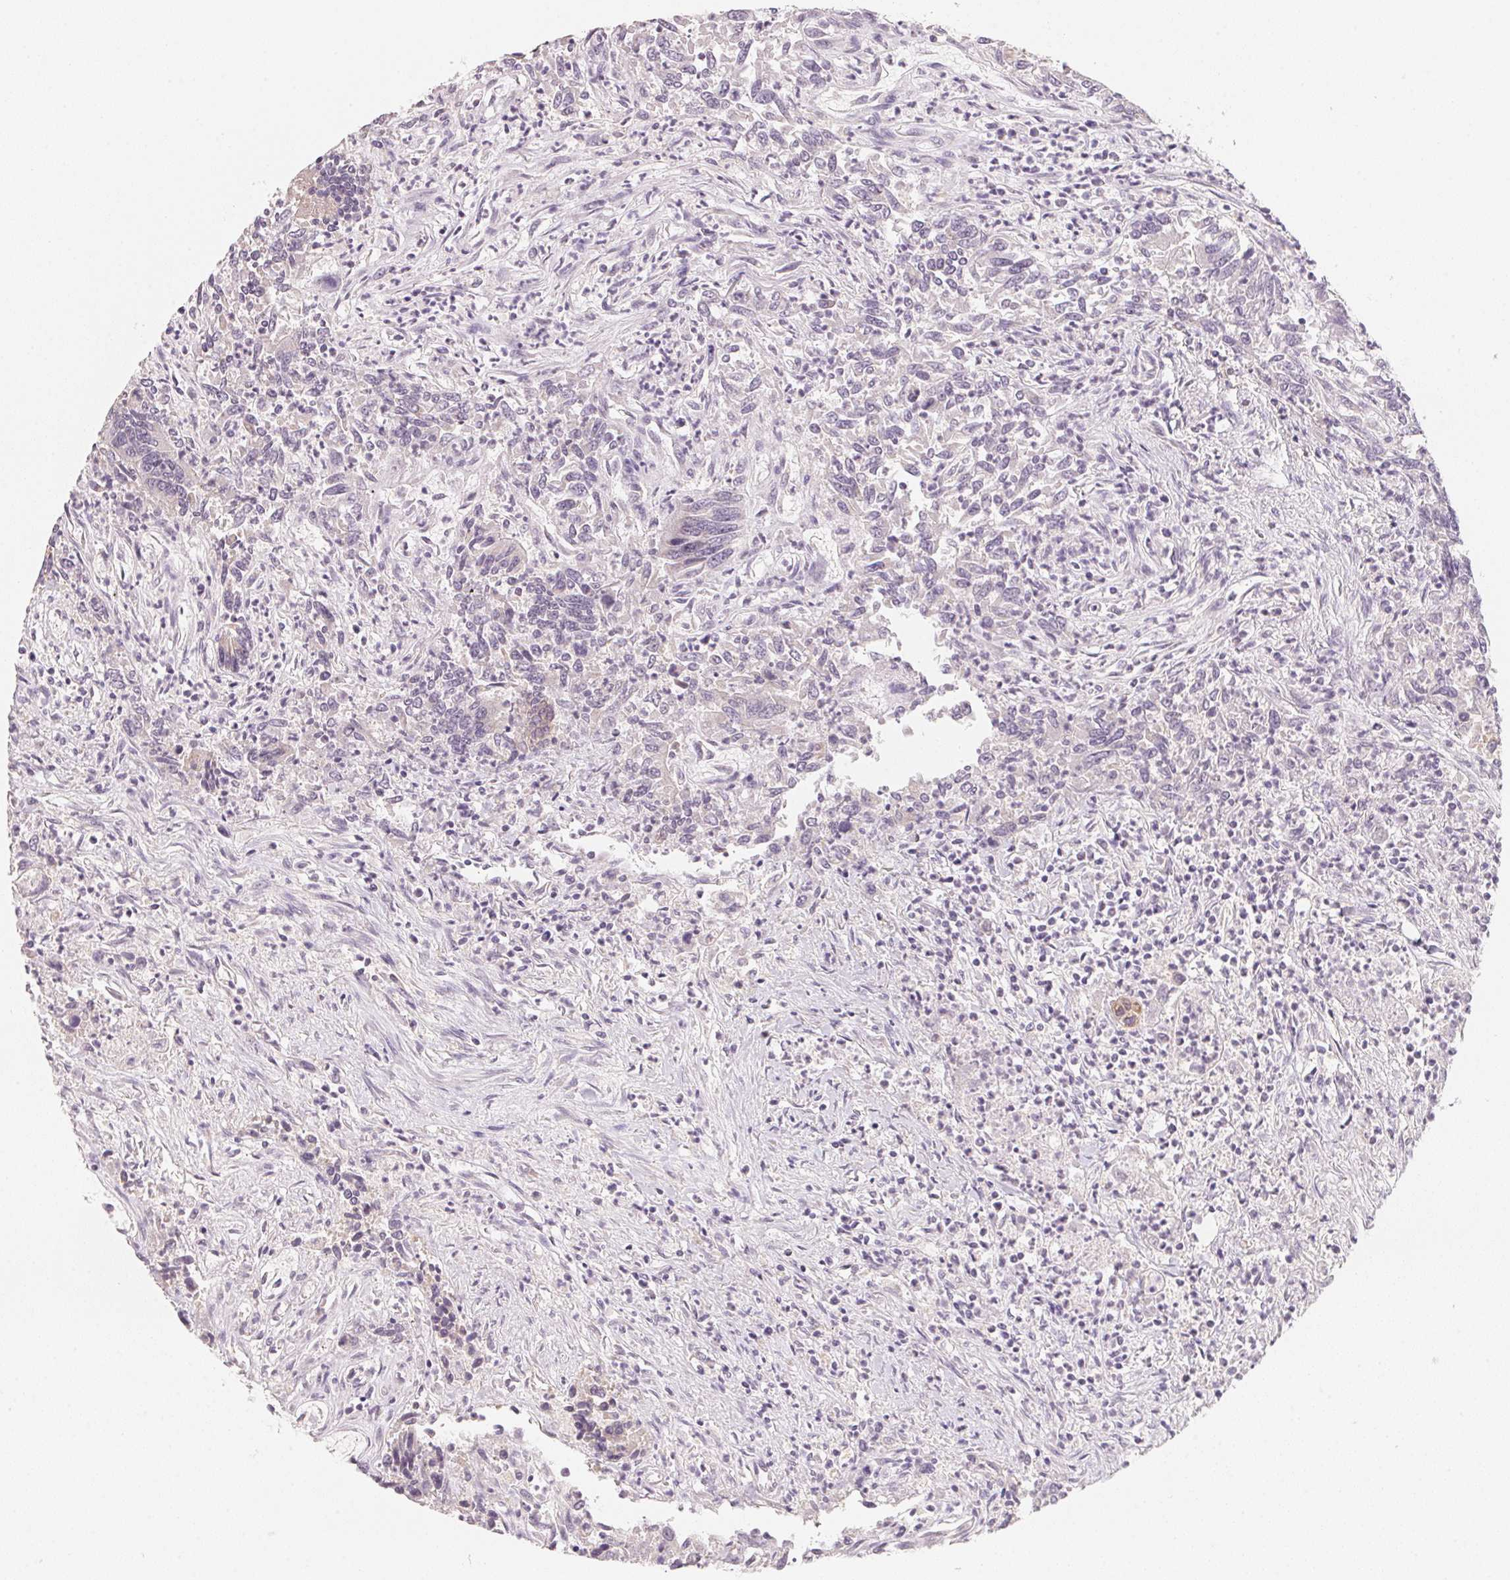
{"staining": {"intensity": "negative", "quantity": "none", "location": "none"}, "tissue": "colorectal cancer", "cell_type": "Tumor cells", "image_type": "cancer", "snomed": [{"axis": "morphology", "description": "Adenocarcinoma, NOS"}, {"axis": "topography", "description": "Colon"}], "caption": "Immunohistochemistry of human colorectal cancer (adenocarcinoma) displays no staining in tumor cells. (Brightfield microscopy of DAB (3,3'-diaminobenzidine) IHC at high magnification).", "gene": "ANKRD31", "patient": {"sex": "female", "age": 67}}